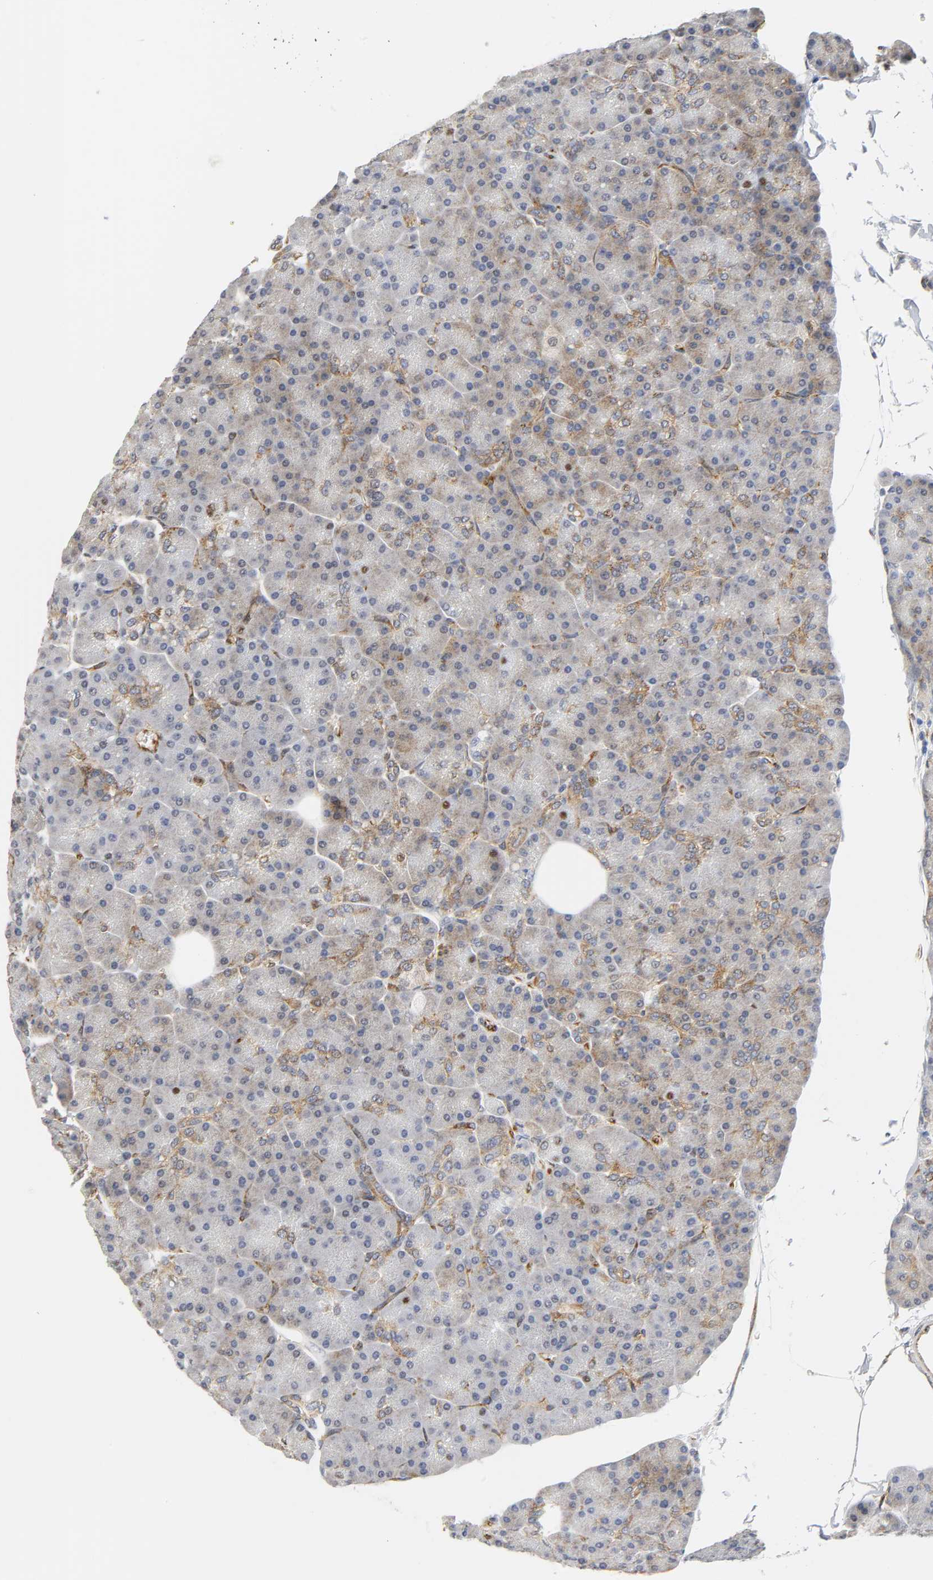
{"staining": {"intensity": "moderate", "quantity": "25%-75%", "location": "cytoplasmic/membranous"}, "tissue": "pancreas", "cell_type": "Exocrine glandular cells", "image_type": "normal", "snomed": [{"axis": "morphology", "description": "Normal tissue, NOS"}, {"axis": "topography", "description": "Pancreas"}], "caption": "Pancreas stained with a brown dye demonstrates moderate cytoplasmic/membranous positive expression in approximately 25%-75% of exocrine glandular cells.", "gene": "DOCK1", "patient": {"sex": "female", "age": 43}}